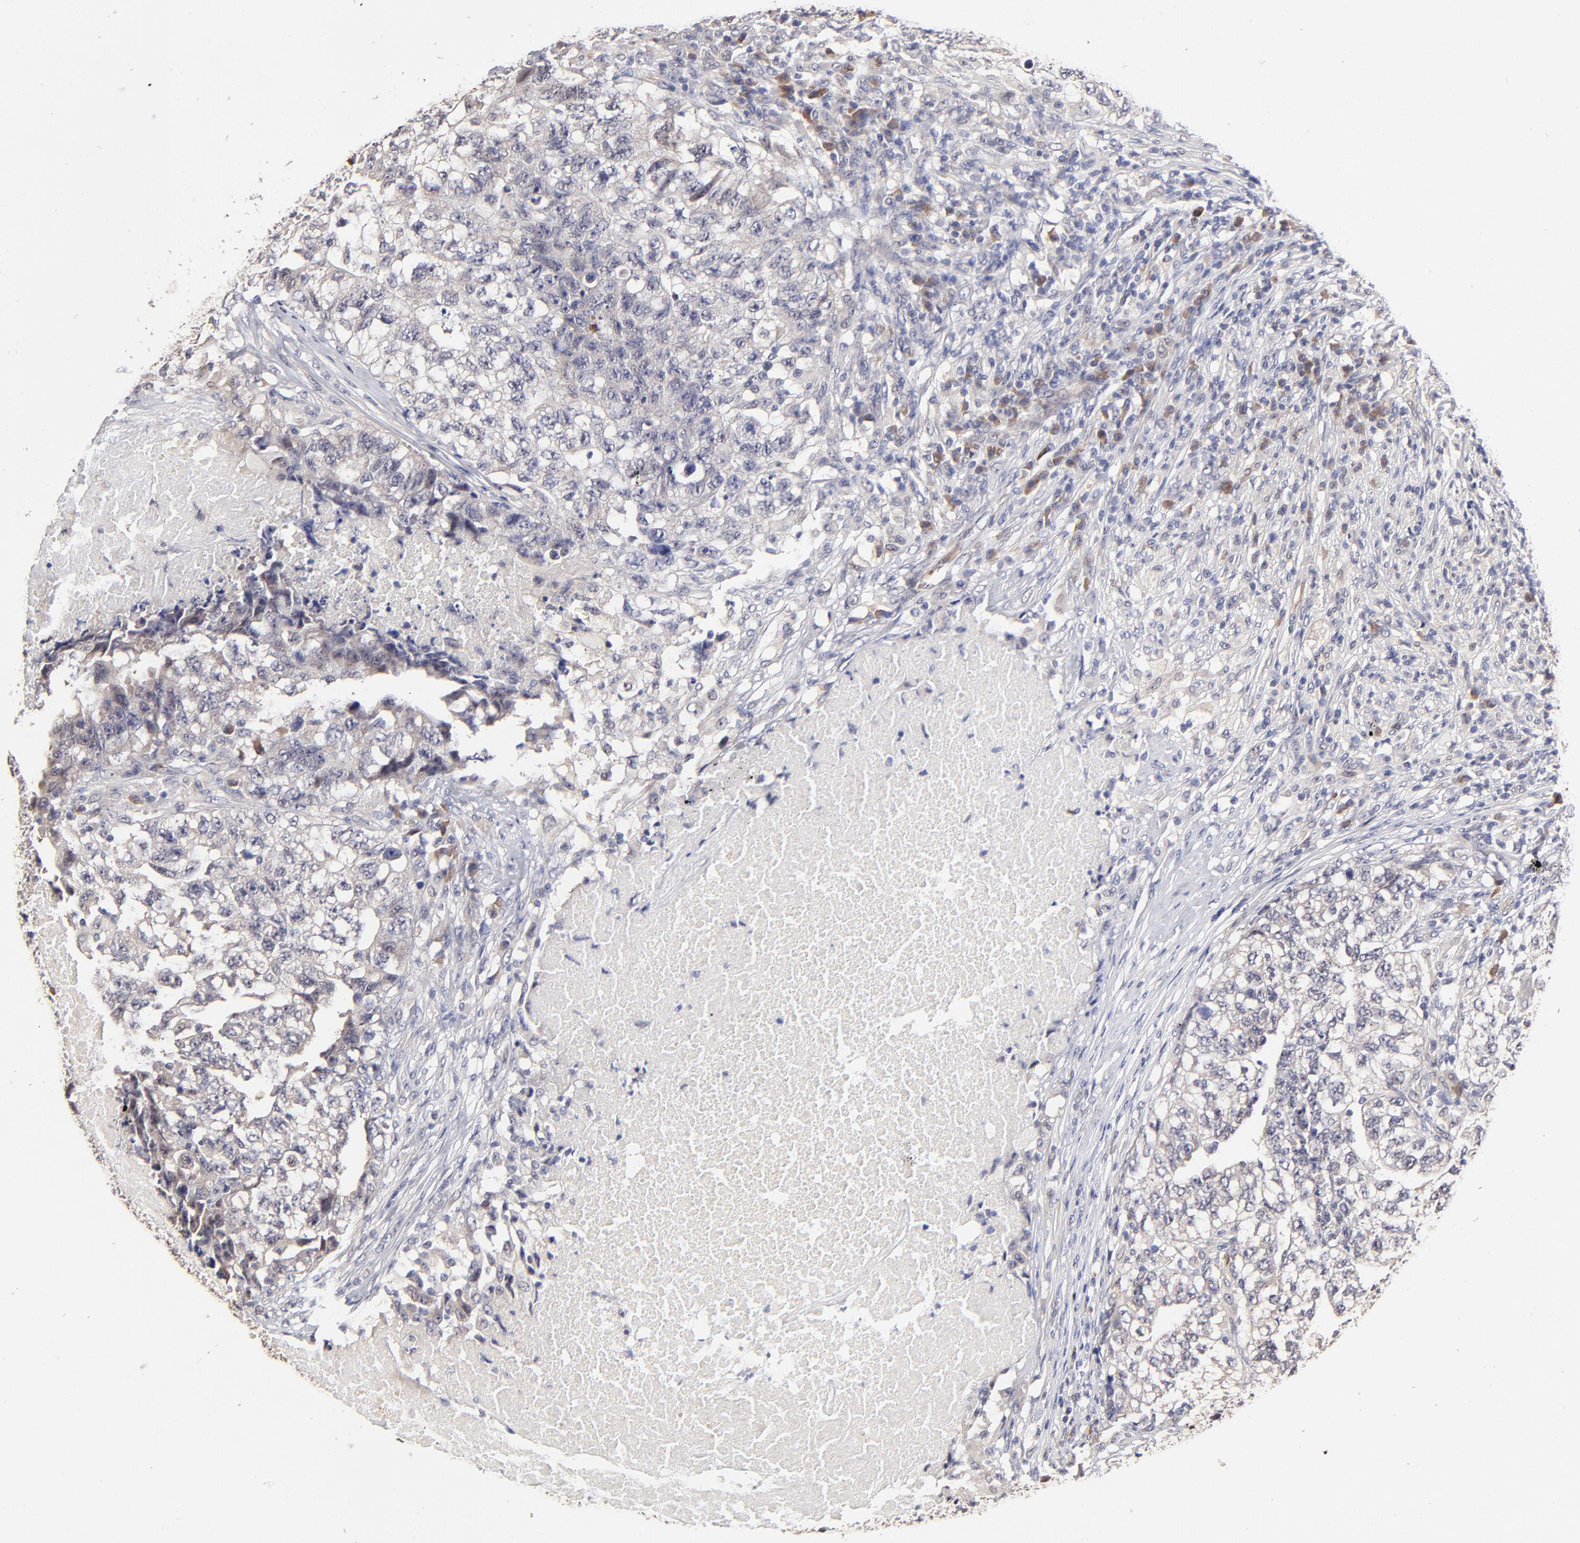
{"staining": {"intensity": "weak", "quantity": ">75%", "location": "cytoplasmic/membranous"}, "tissue": "testis cancer", "cell_type": "Tumor cells", "image_type": "cancer", "snomed": [{"axis": "morphology", "description": "Carcinoma, Embryonal, NOS"}, {"axis": "topography", "description": "Testis"}], "caption": "A high-resolution micrograph shows IHC staining of embryonal carcinoma (testis), which shows weak cytoplasmic/membranous expression in approximately >75% of tumor cells.", "gene": "ZNF10", "patient": {"sex": "male", "age": 21}}